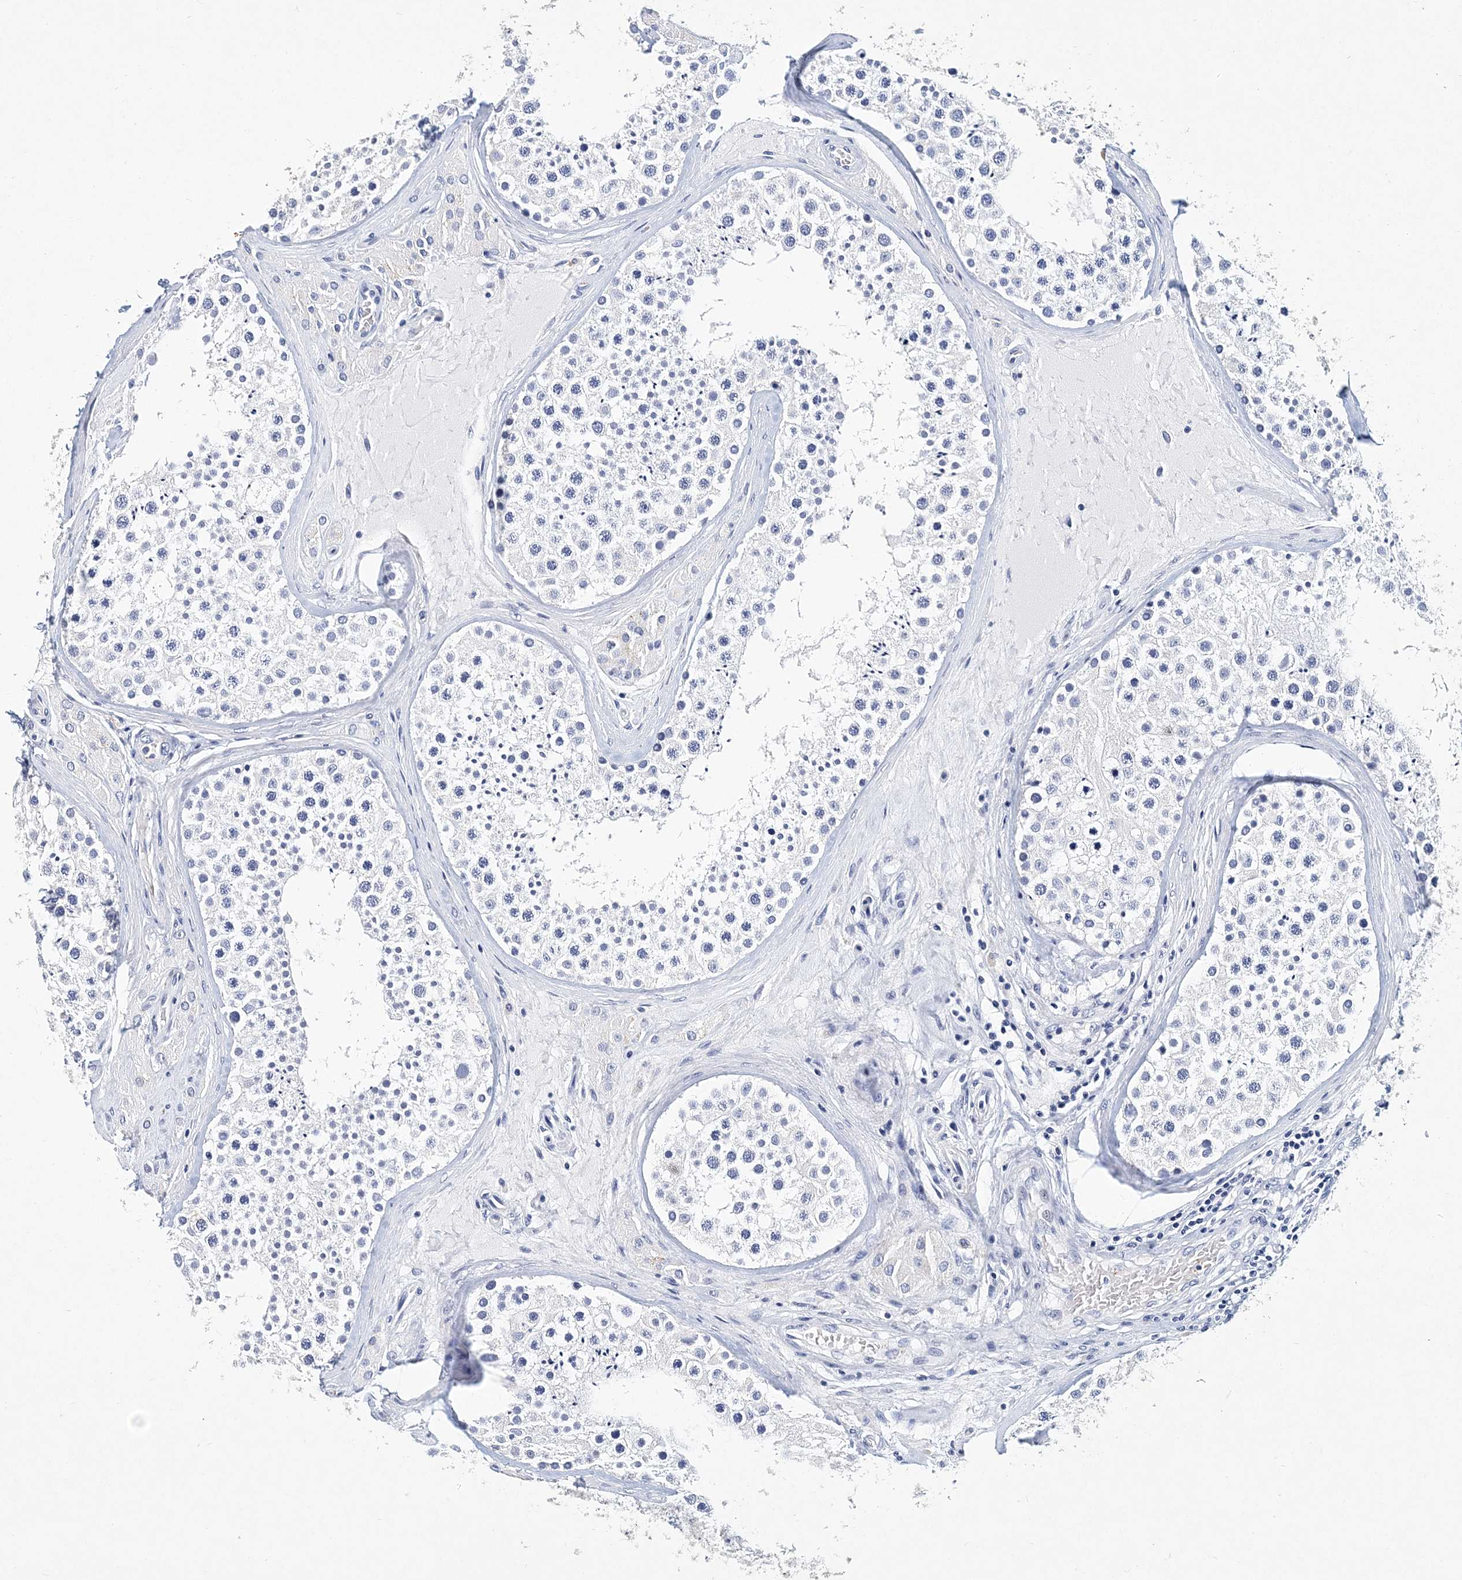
{"staining": {"intensity": "negative", "quantity": "none", "location": "none"}, "tissue": "testis", "cell_type": "Cells in seminiferous ducts", "image_type": "normal", "snomed": [{"axis": "morphology", "description": "Normal tissue, NOS"}, {"axis": "topography", "description": "Testis"}], "caption": "The immunohistochemistry (IHC) image has no significant expression in cells in seminiferous ducts of testis.", "gene": "ITGA2B", "patient": {"sex": "male", "age": 46}}